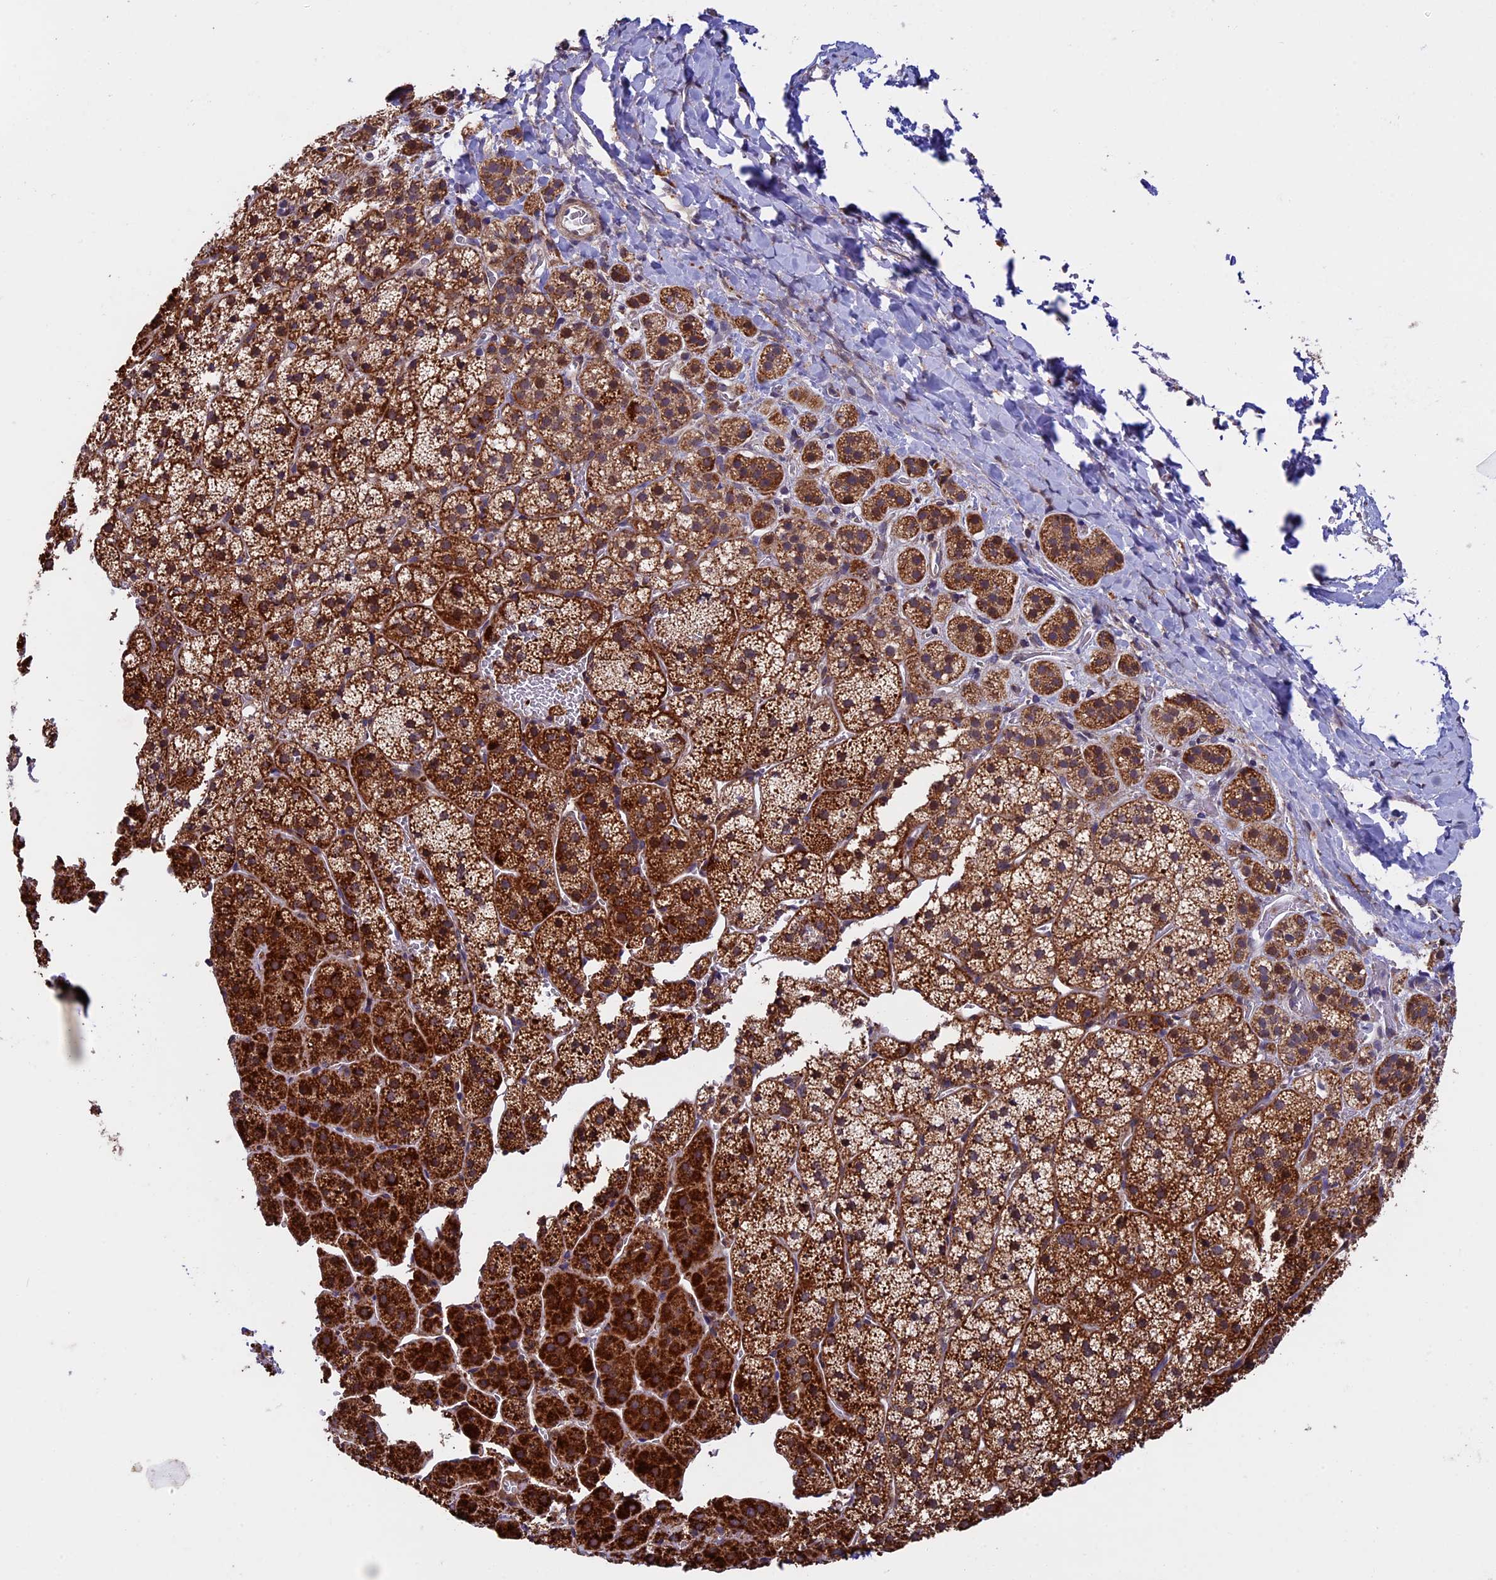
{"staining": {"intensity": "strong", "quantity": ">75%", "location": "cytoplasmic/membranous"}, "tissue": "adrenal gland", "cell_type": "Glandular cells", "image_type": "normal", "snomed": [{"axis": "morphology", "description": "Normal tissue, NOS"}, {"axis": "topography", "description": "Adrenal gland"}], "caption": "Approximately >75% of glandular cells in normal human adrenal gland display strong cytoplasmic/membranous protein staining as visualized by brown immunohistochemical staining.", "gene": "RNF17", "patient": {"sex": "female", "age": 44}}